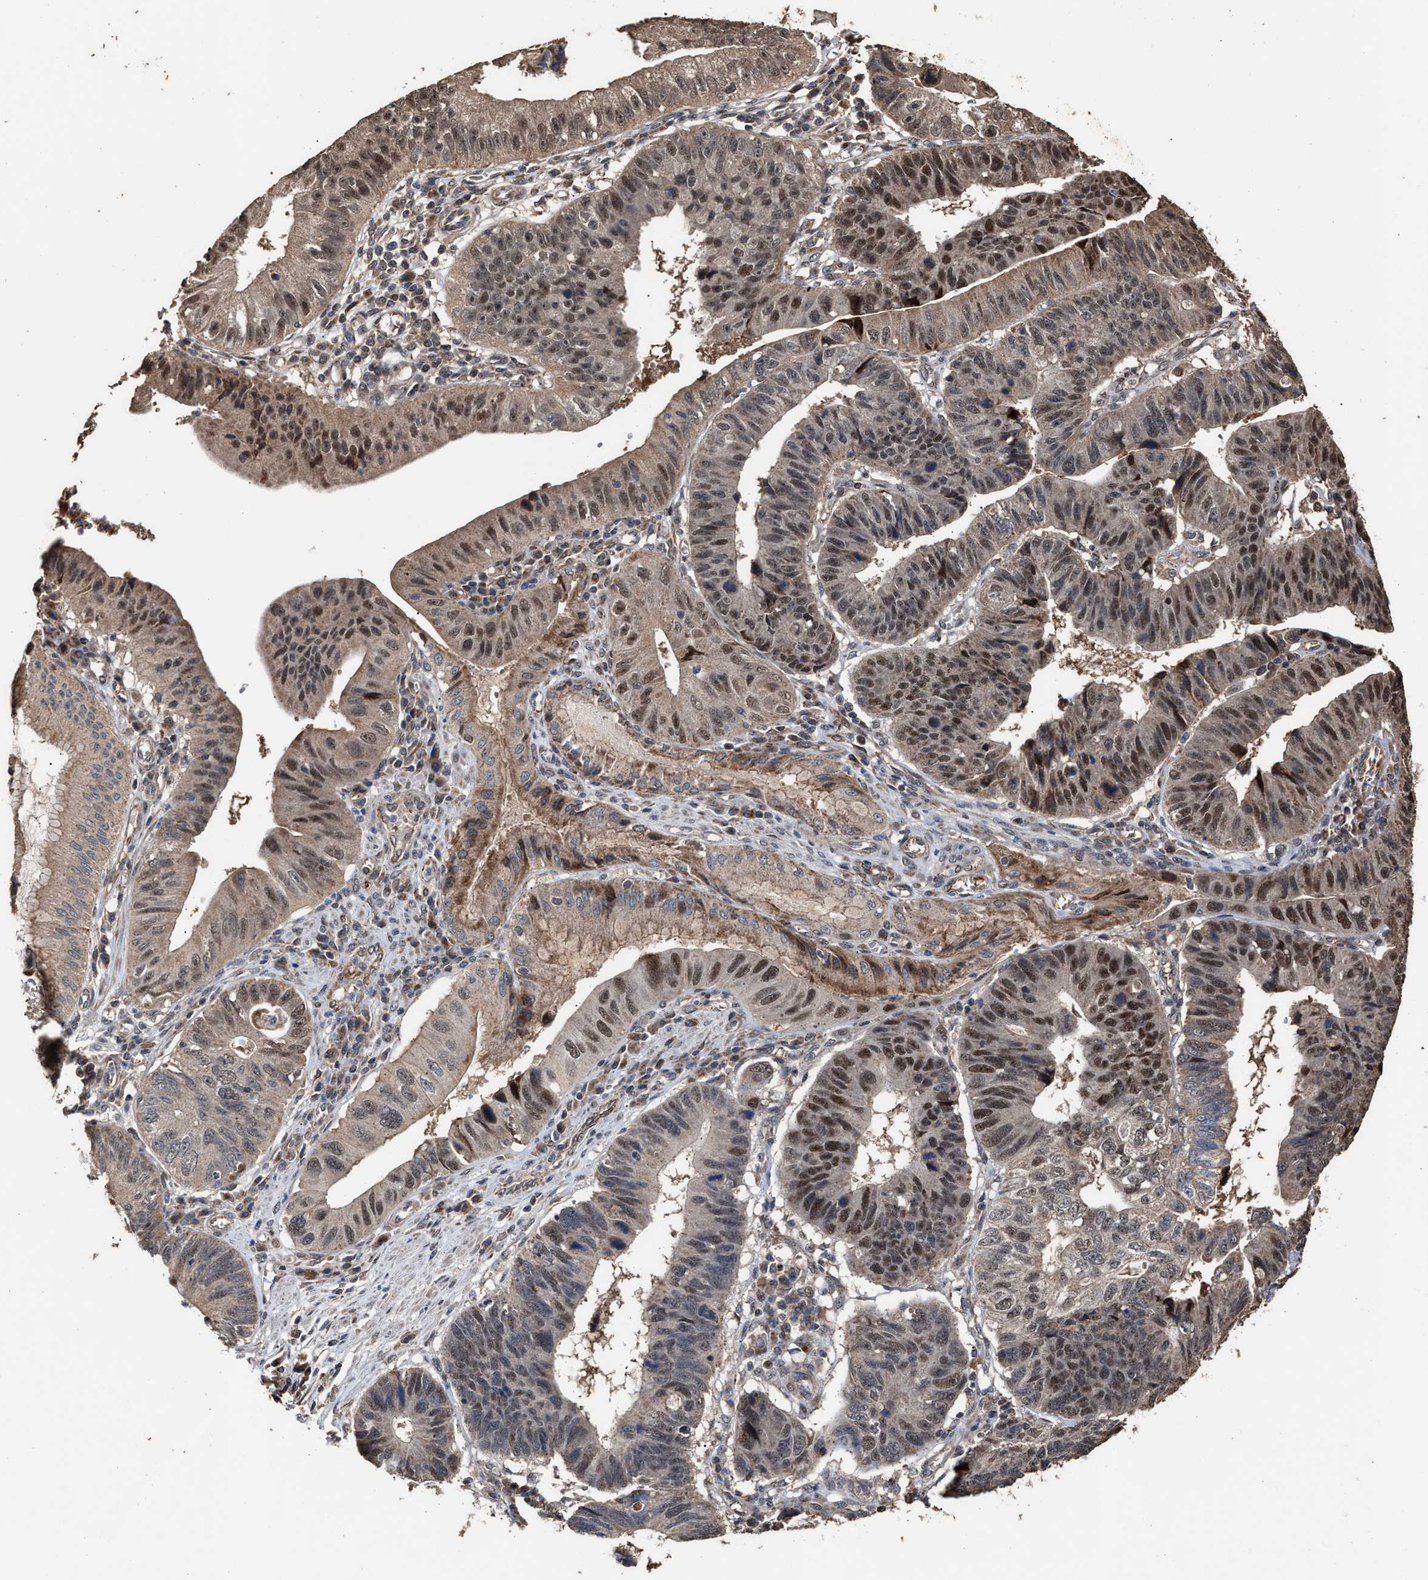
{"staining": {"intensity": "moderate", "quantity": ">75%", "location": "nuclear"}, "tissue": "stomach cancer", "cell_type": "Tumor cells", "image_type": "cancer", "snomed": [{"axis": "morphology", "description": "Adenocarcinoma, NOS"}, {"axis": "topography", "description": "Stomach"}], "caption": "There is medium levels of moderate nuclear expression in tumor cells of stomach cancer, as demonstrated by immunohistochemical staining (brown color).", "gene": "ZNHIT6", "patient": {"sex": "male", "age": 59}}